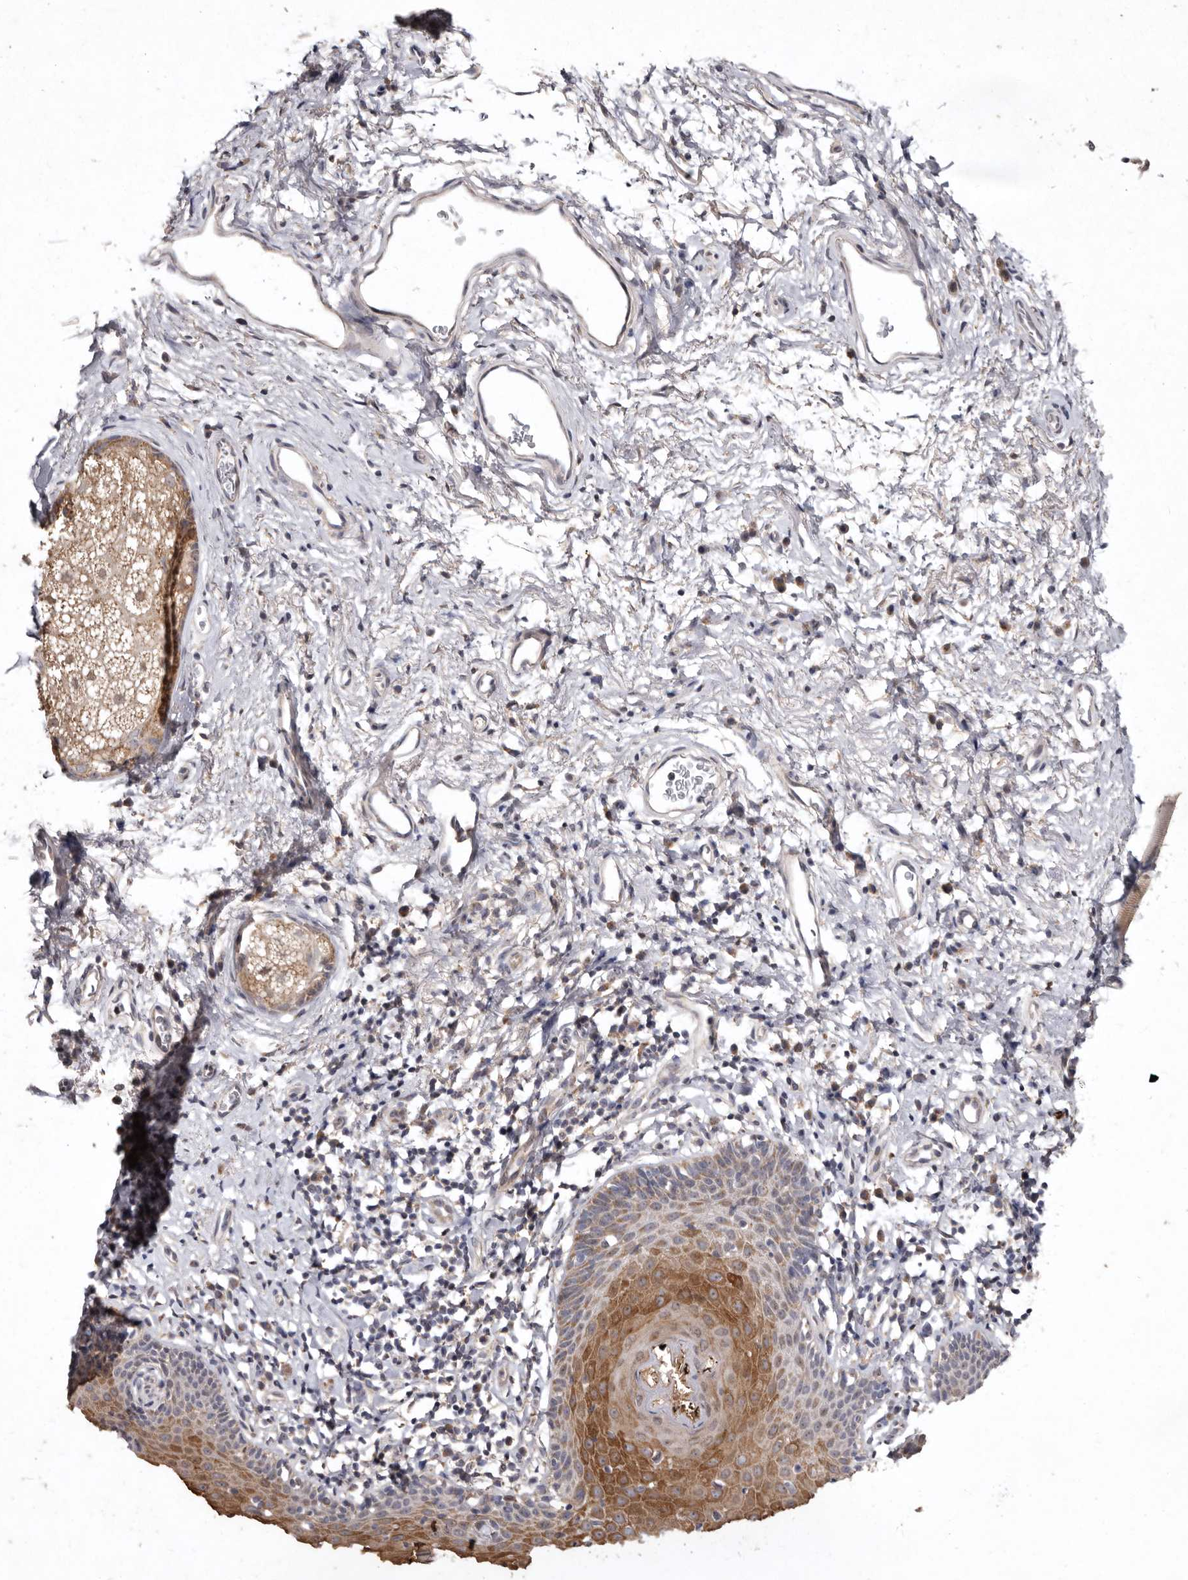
{"staining": {"intensity": "strong", "quantity": "25%-75%", "location": "cytoplasmic/membranous"}, "tissue": "skin", "cell_type": "Epidermal cells", "image_type": "normal", "snomed": [{"axis": "morphology", "description": "Normal tissue, NOS"}, {"axis": "topography", "description": "Vulva"}], "caption": "The image demonstrates staining of normal skin, revealing strong cytoplasmic/membranous protein staining (brown color) within epidermal cells. (IHC, brightfield microscopy, high magnification).", "gene": "FLAD1", "patient": {"sex": "female", "age": 66}}